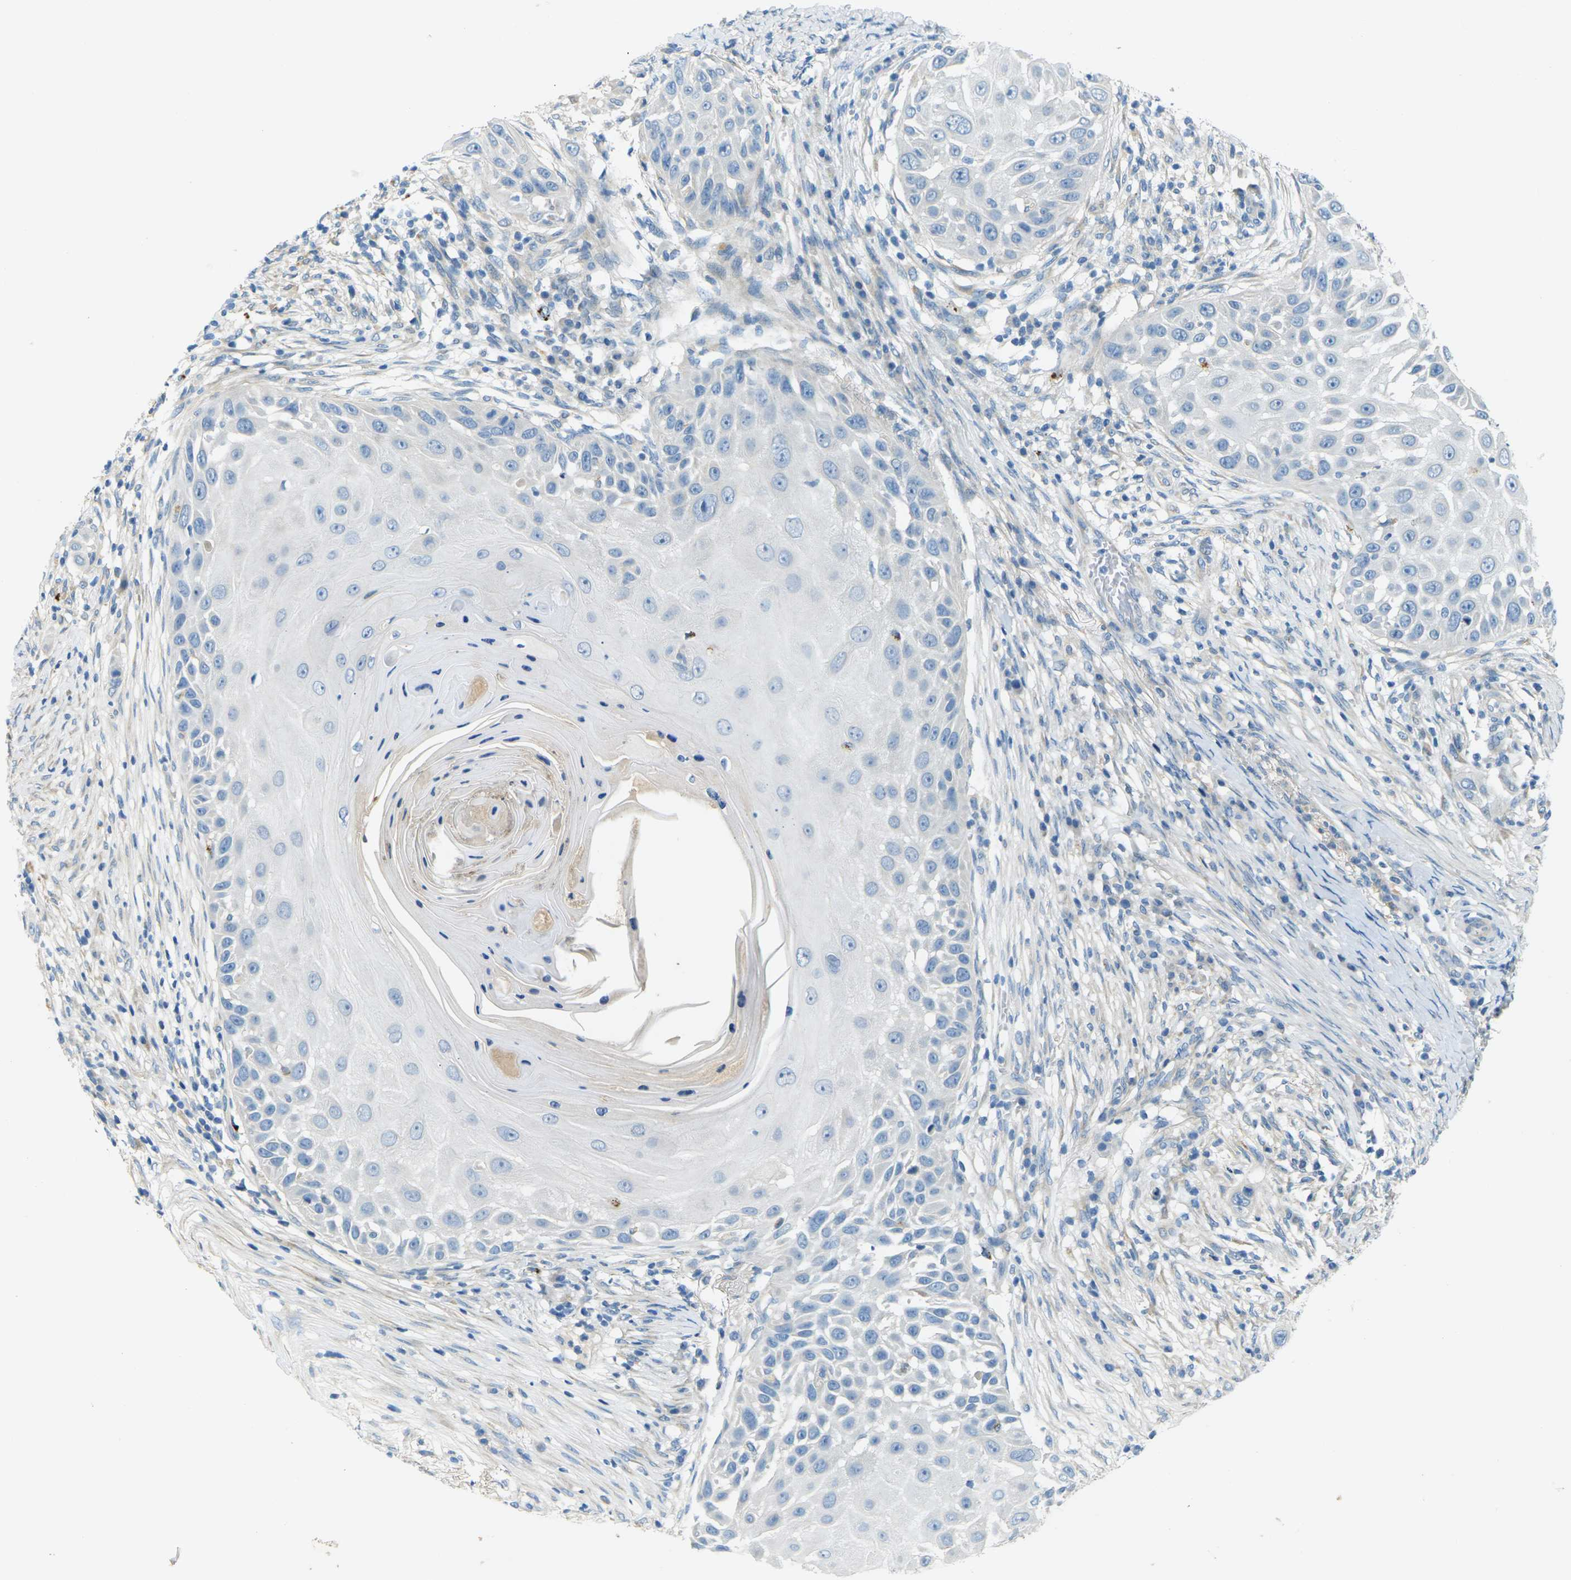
{"staining": {"intensity": "negative", "quantity": "none", "location": "none"}, "tissue": "skin cancer", "cell_type": "Tumor cells", "image_type": "cancer", "snomed": [{"axis": "morphology", "description": "Squamous cell carcinoma, NOS"}, {"axis": "topography", "description": "Skin"}], "caption": "Skin squamous cell carcinoma was stained to show a protein in brown. There is no significant expression in tumor cells.", "gene": "CYP2C8", "patient": {"sex": "female", "age": 44}}